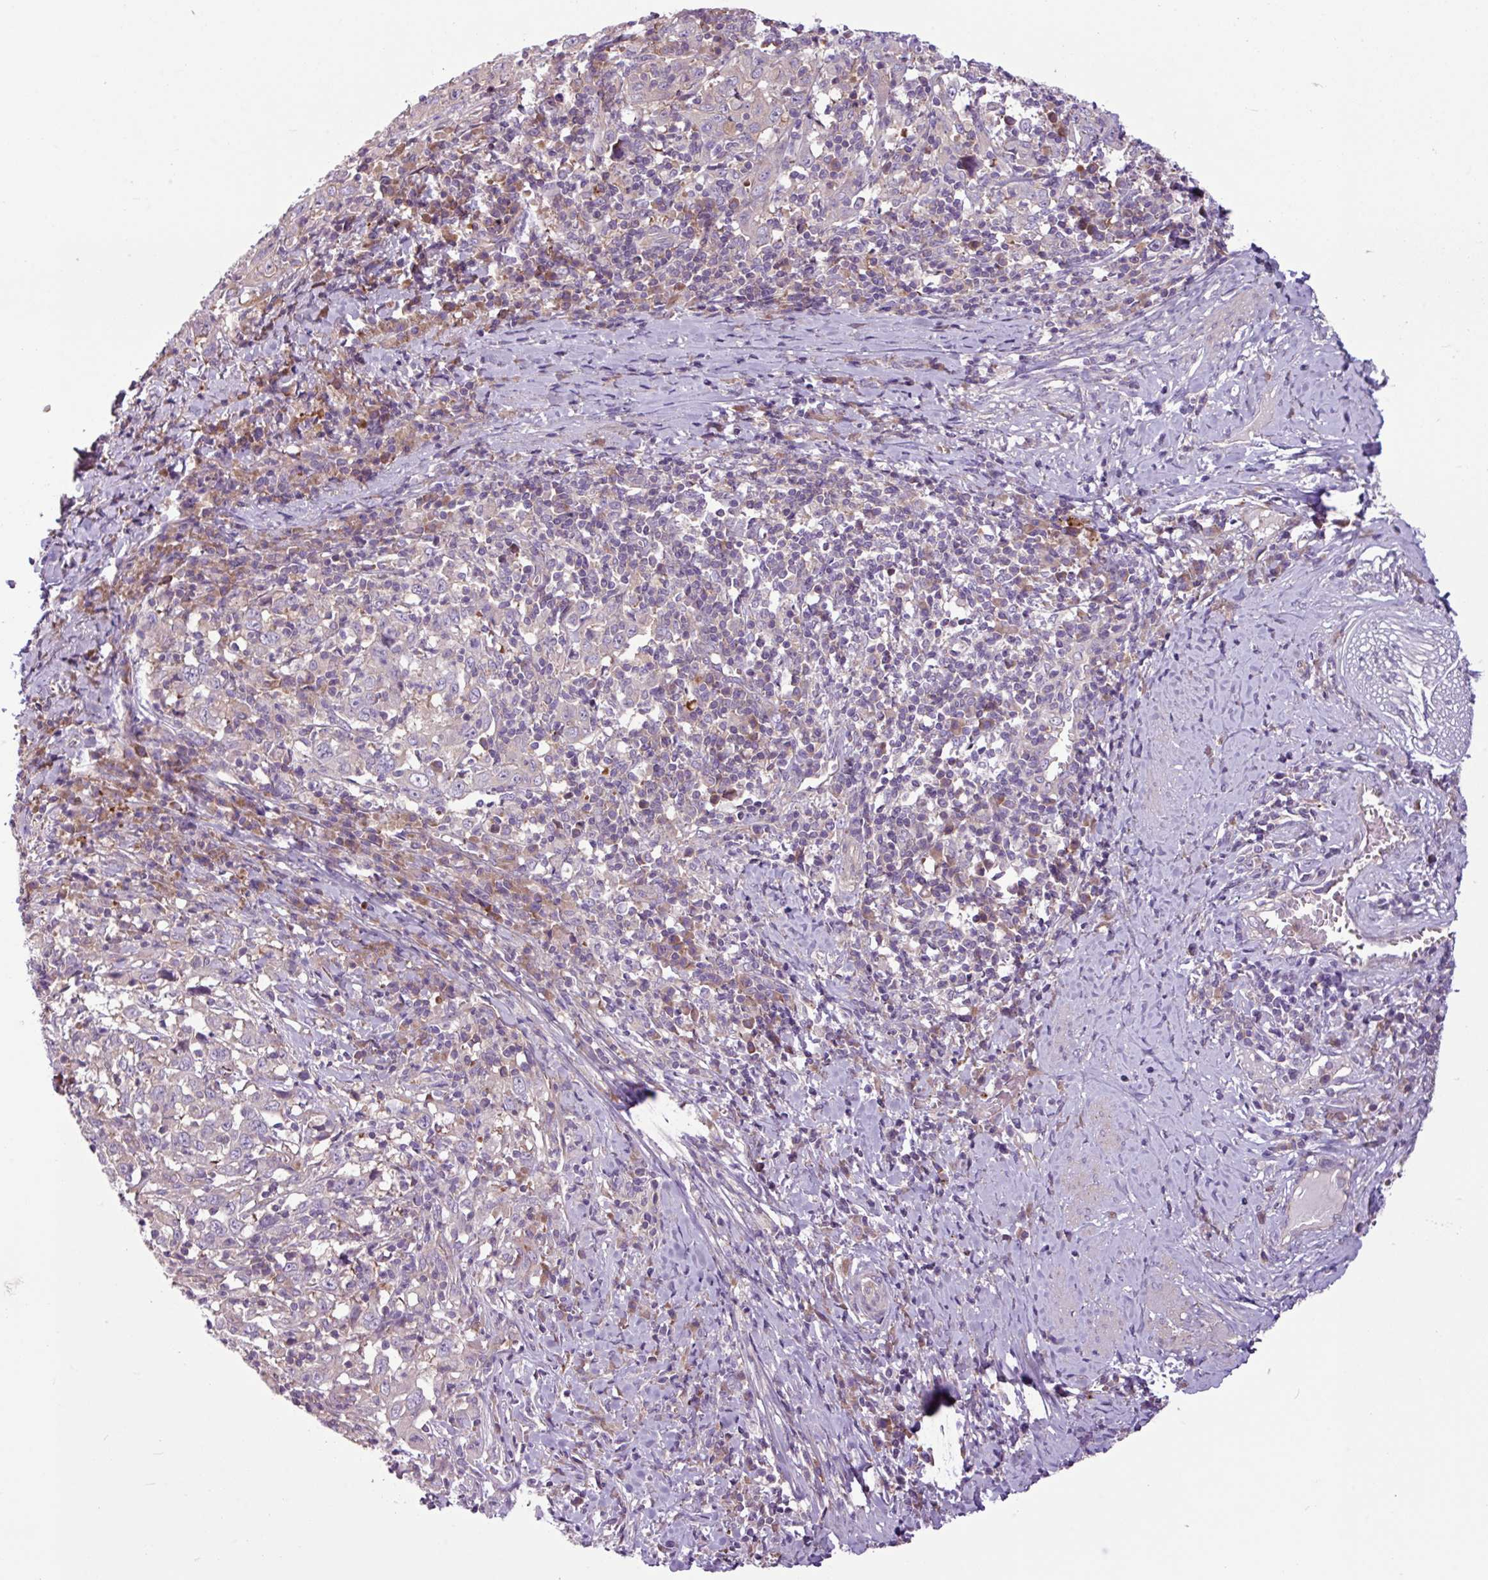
{"staining": {"intensity": "weak", "quantity": "<25%", "location": "cytoplasmic/membranous"}, "tissue": "cervical cancer", "cell_type": "Tumor cells", "image_type": "cancer", "snomed": [{"axis": "morphology", "description": "Squamous cell carcinoma, NOS"}, {"axis": "topography", "description": "Cervix"}], "caption": "Image shows no protein positivity in tumor cells of cervical cancer (squamous cell carcinoma) tissue.", "gene": "MROH2A", "patient": {"sex": "female", "age": 46}}